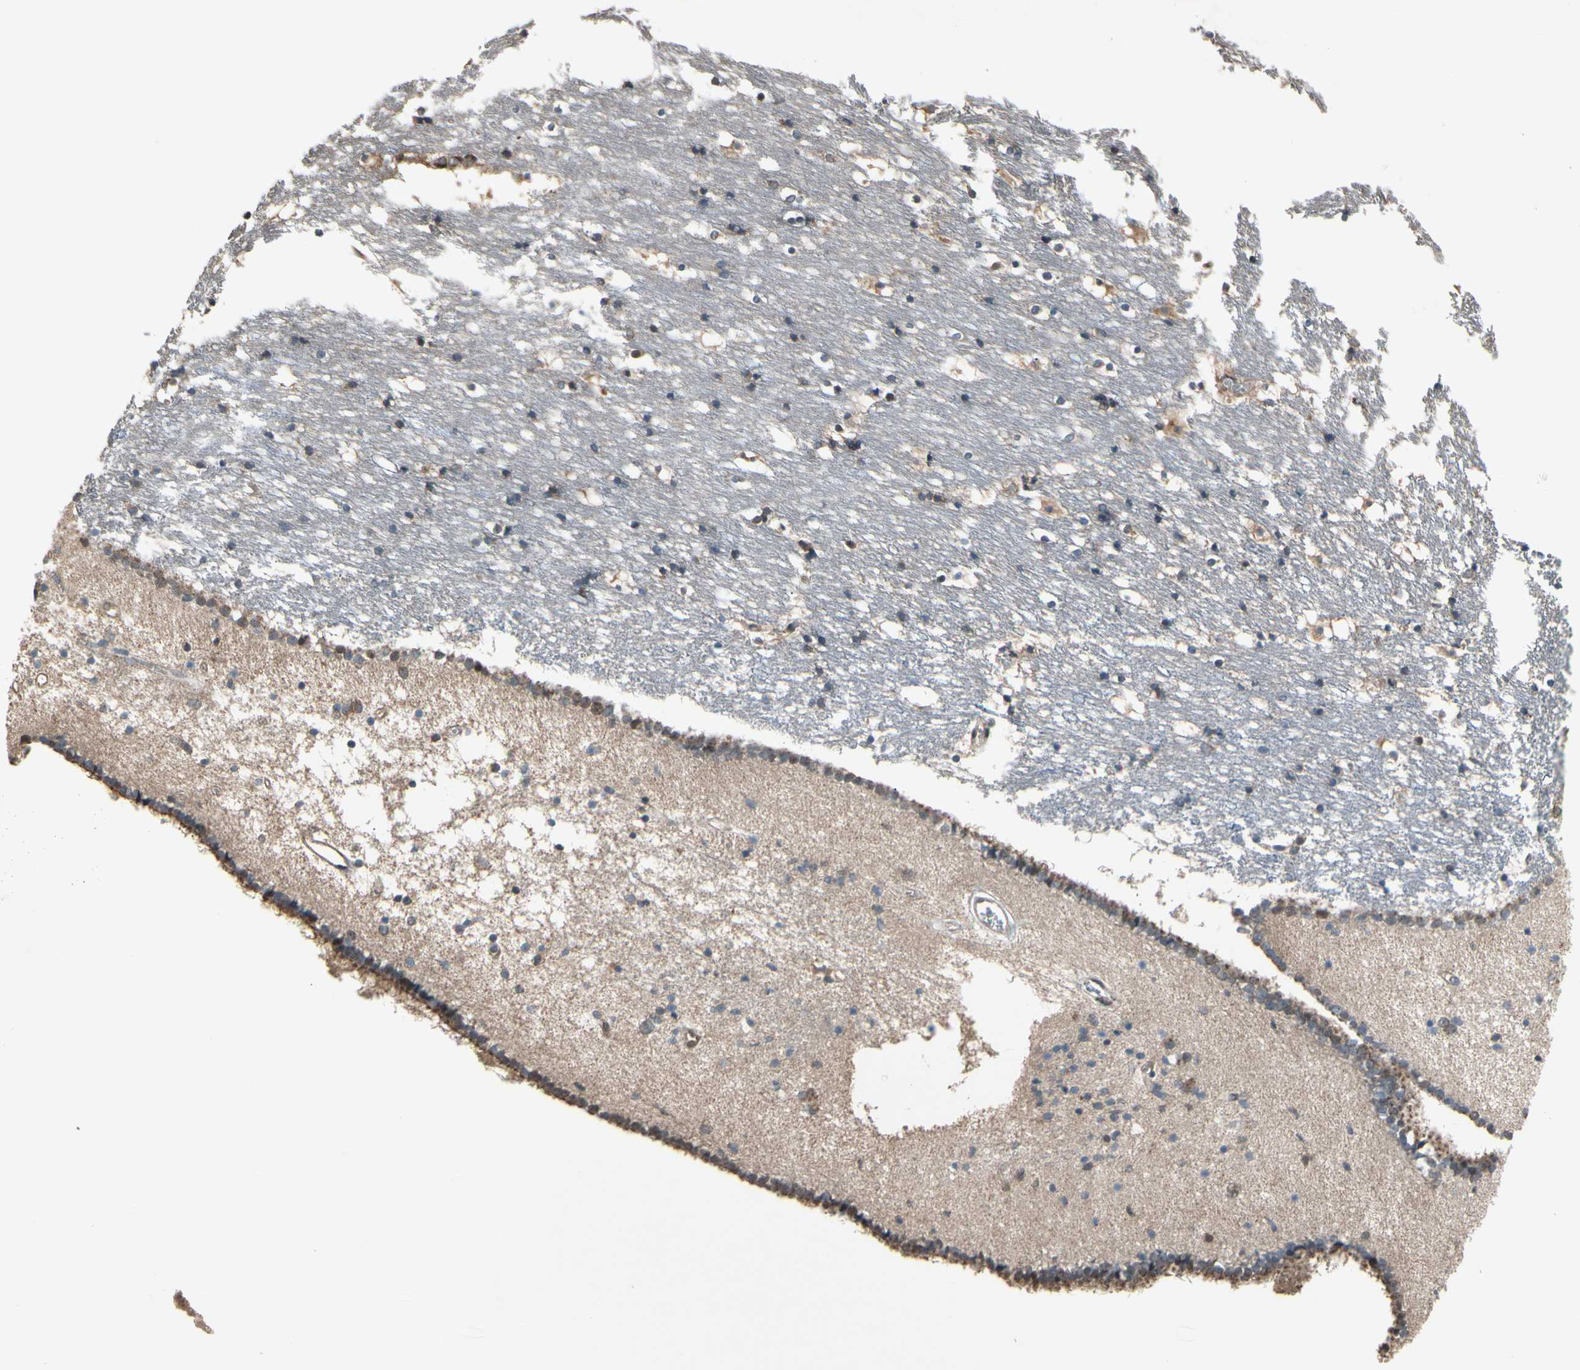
{"staining": {"intensity": "moderate", "quantity": "25%-75%", "location": "nuclear"}, "tissue": "caudate", "cell_type": "Glial cells", "image_type": "normal", "snomed": [{"axis": "morphology", "description": "Normal tissue, NOS"}, {"axis": "topography", "description": "Lateral ventricle wall"}], "caption": "Benign caudate demonstrates moderate nuclear expression in about 25%-75% of glial cells, visualized by immunohistochemistry. (brown staining indicates protein expression, while blue staining denotes nuclei).", "gene": "PNPLA7", "patient": {"sex": "male", "age": 45}}